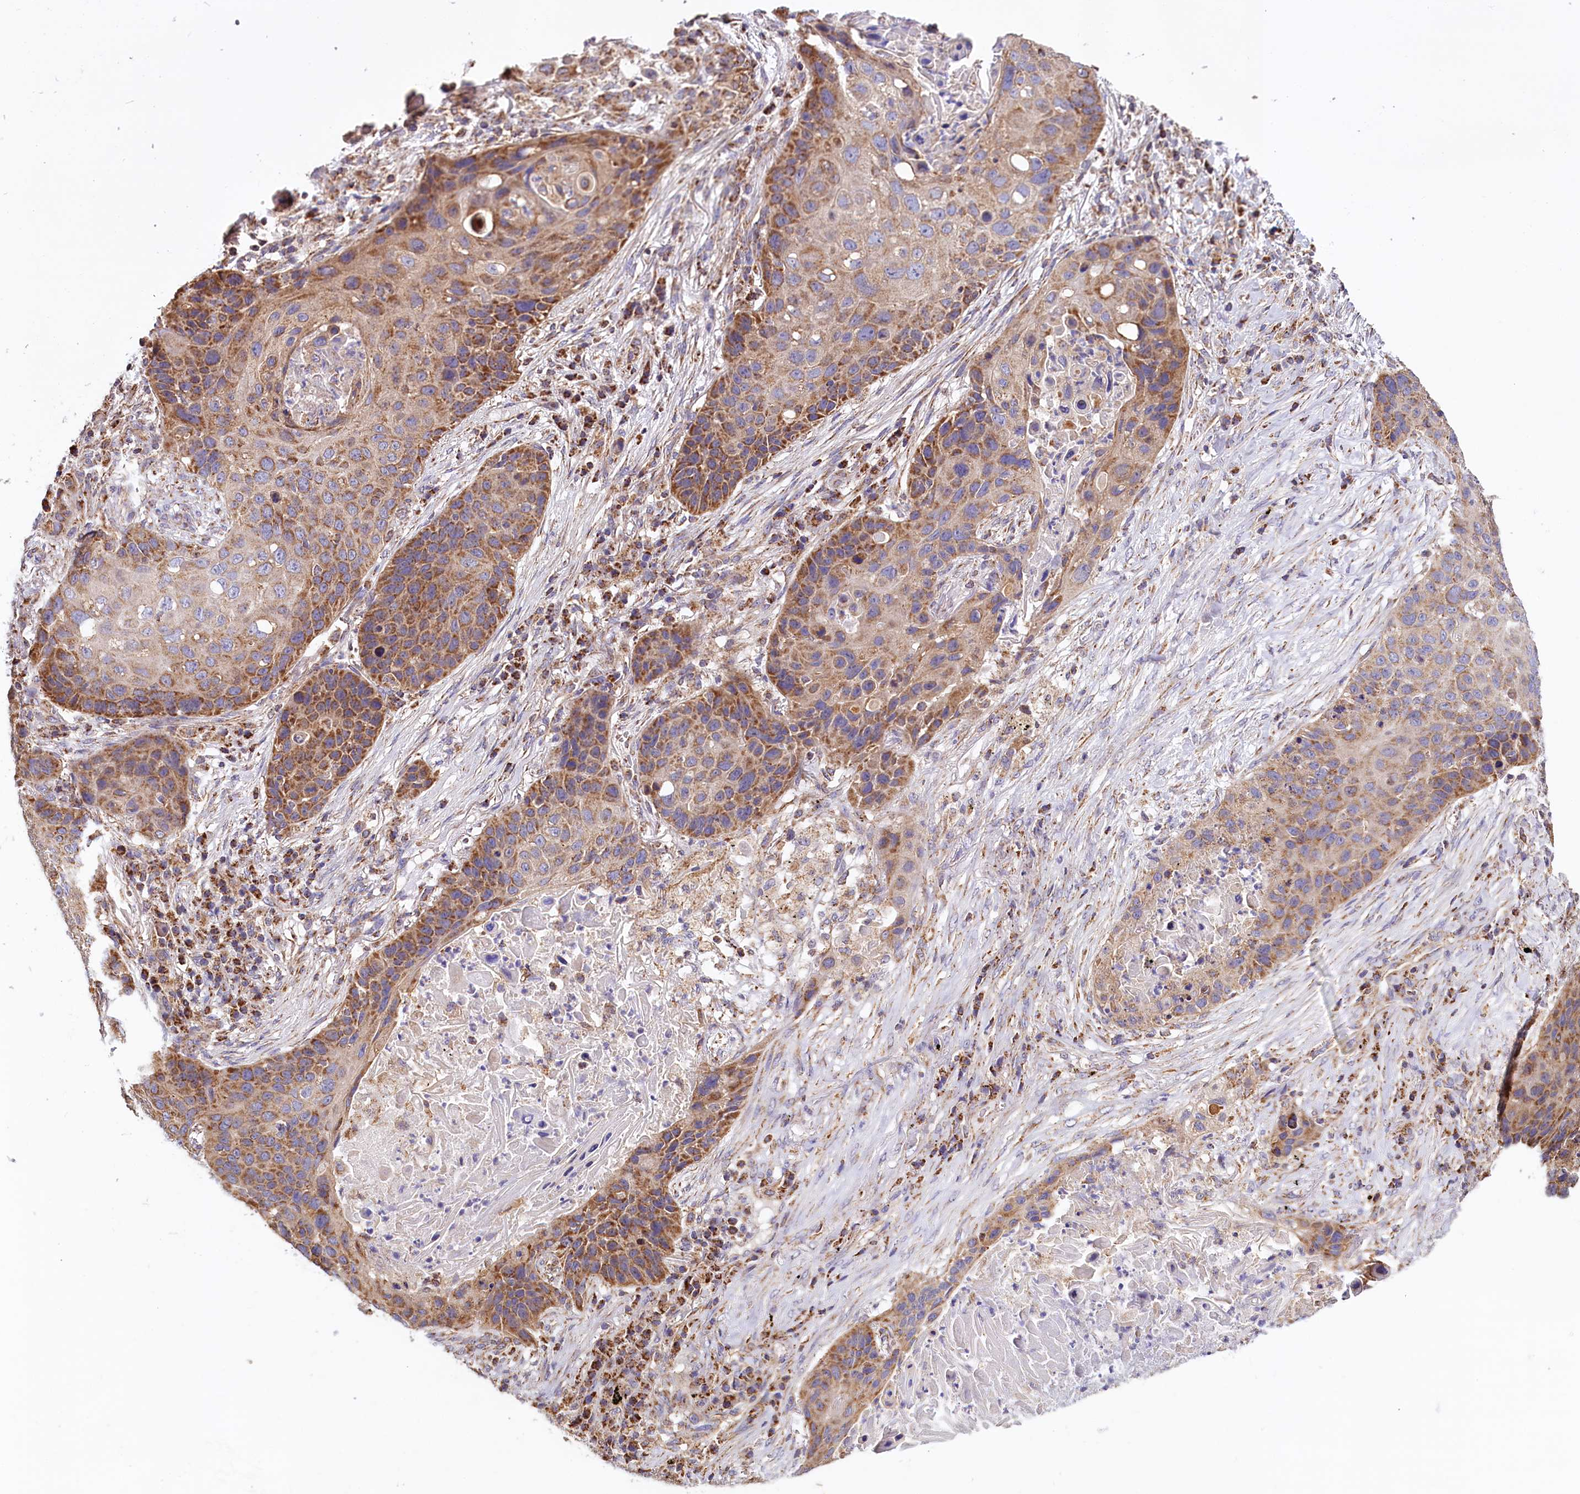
{"staining": {"intensity": "moderate", "quantity": ">75%", "location": "cytoplasmic/membranous"}, "tissue": "lung cancer", "cell_type": "Tumor cells", "image_type": "cancer", "snomed": [{"axis": "morphology", "description": "Squamous cell carcinoma, NOS"}, {"axis": "topography", "description": "Lung"}], "caption": "Lung squamous cell carcinoma tissue shows moderate cytoplasmic/membranous staining in approximately >75% of tumor cells", "gene": "NUDT15", "patient": {"sex": "female", "age": 63}}